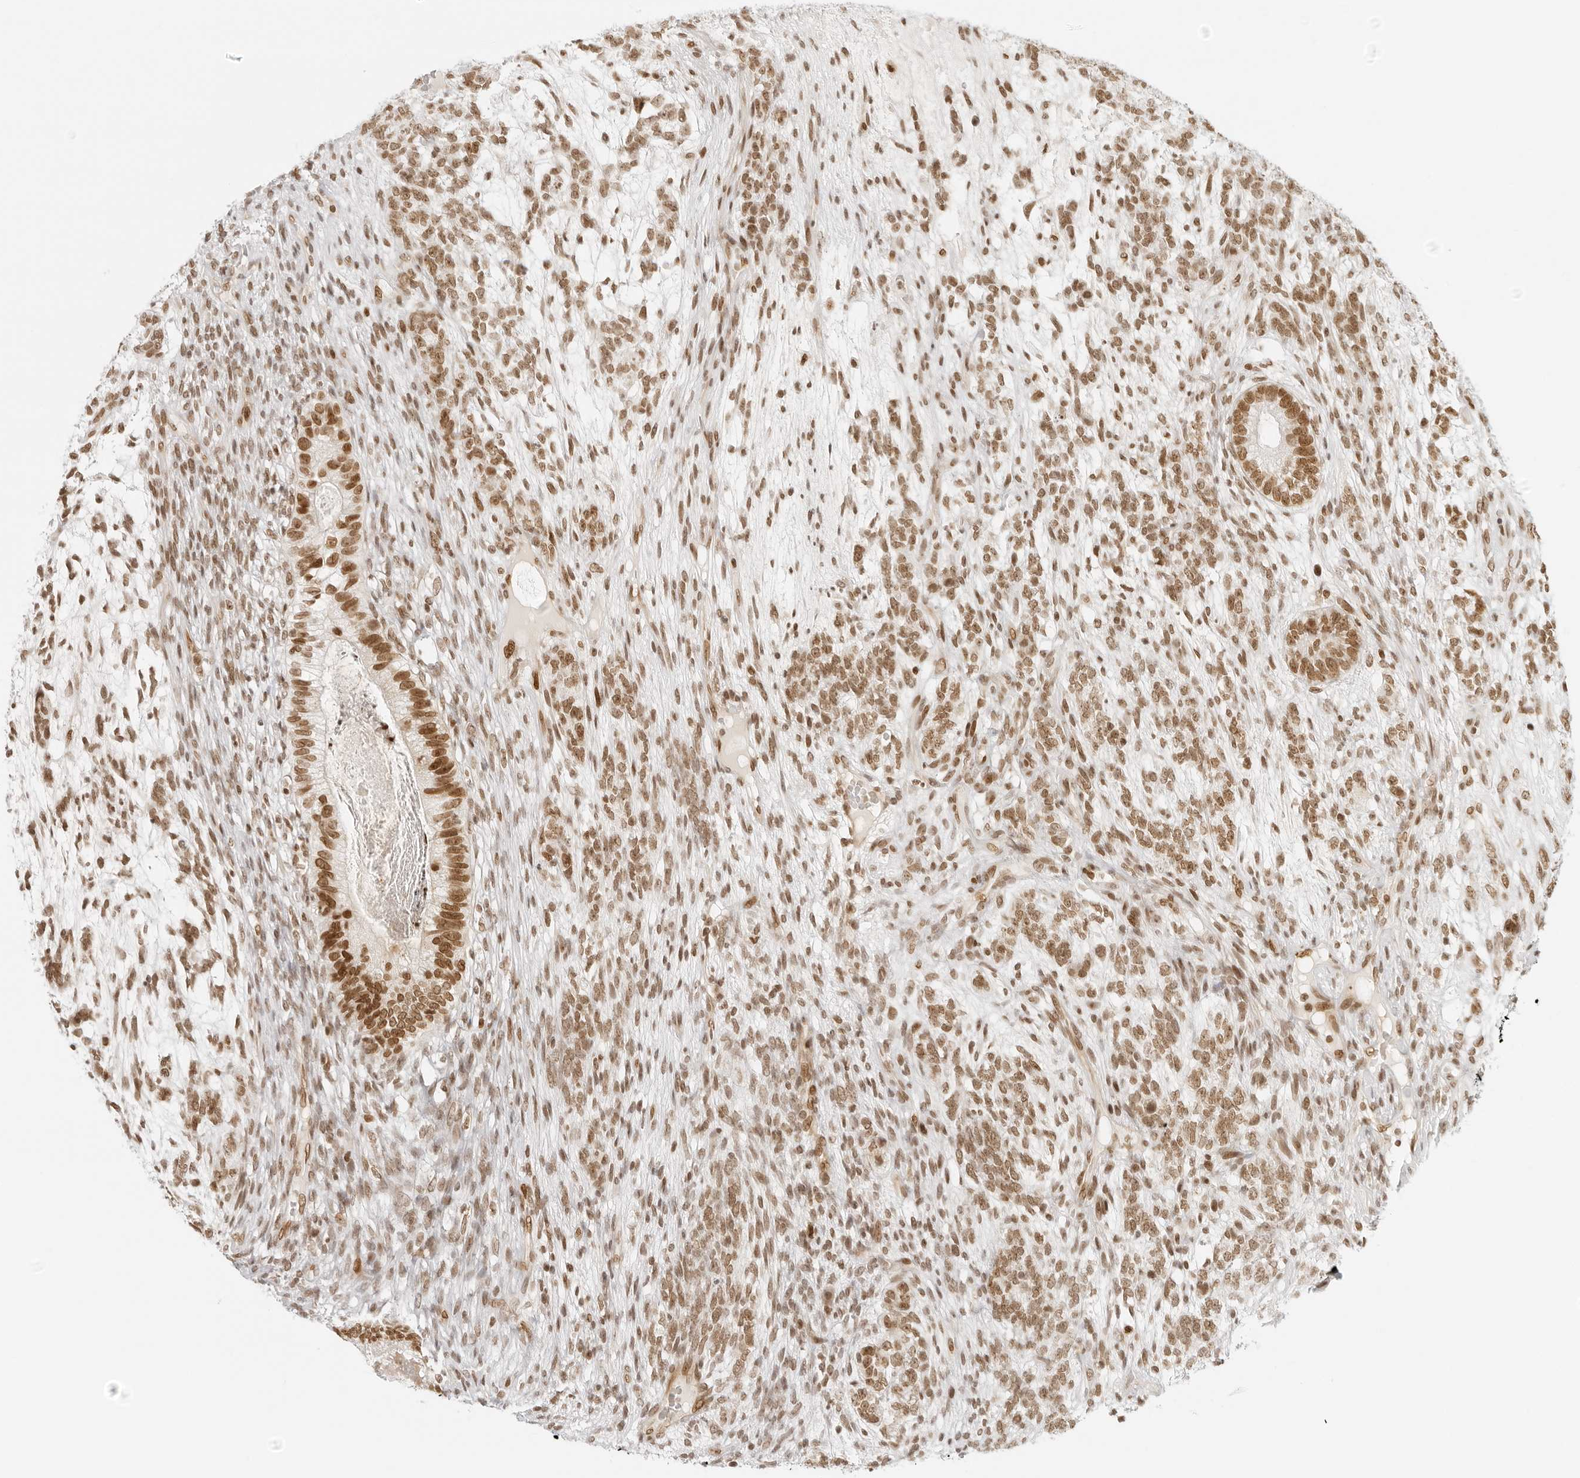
{"staining": {"intensity": "moderate", "quantity": ">75%", "location": "nuclear"}, "tissue": "testis cancer", "cell_type": "Tumor cells", "image_type": "cancer", "snomed": [{"axis": "morphology", "description": "Seminoma, NOS"}, {"axis": "morphology", "description": "Carcinoma, Embryonal, NOS"}, {"axis": "topography", "description": "Testis"}], "caption": "Brown immunohistochemical staining in human testis cancer (embryonal carcinoma) reveals moderate nuclear positivity in about >75% of tumor cells.", "gene": "RCC1", "patient": {"sex": "male", "age": 28}}